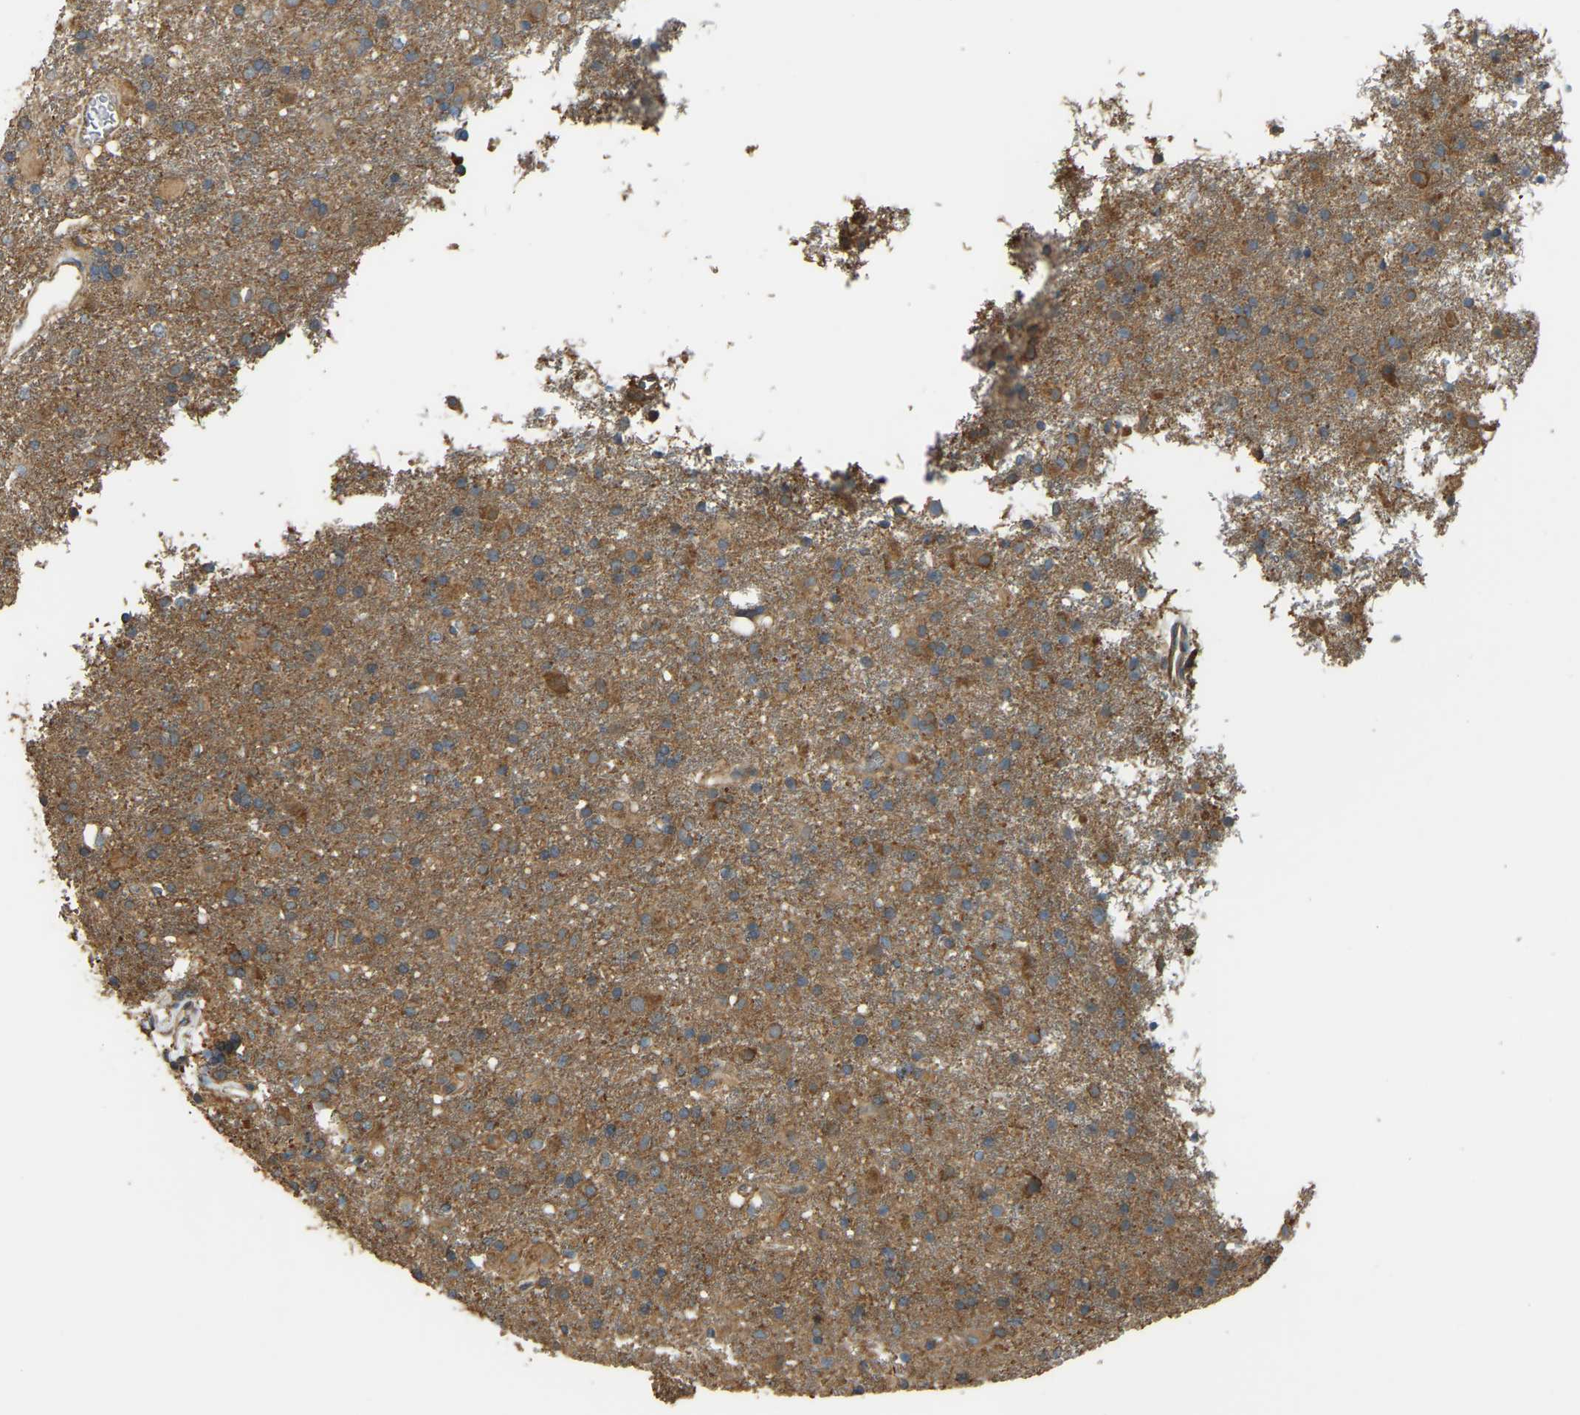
{"staining": {"intensity": "moderate", "quantity": ">75%", "location": "cytoplasmic/membranous"}, "tissue": "glioma", "cell_type": "Tumor cells", "image_type": "cancer", "snomed": [{"axis": "morphology", "description": "Glioma, malignant, Low grade"}, {"axis": "topography", "description": "Brain"}], "caption": "Protein expression analysis of human glioma reveals moderate cytoplasmic/membranous expression in about >75% of tumor cells.", "gene": "GNG2", "patient": {"sex": "male", "age": 65}}